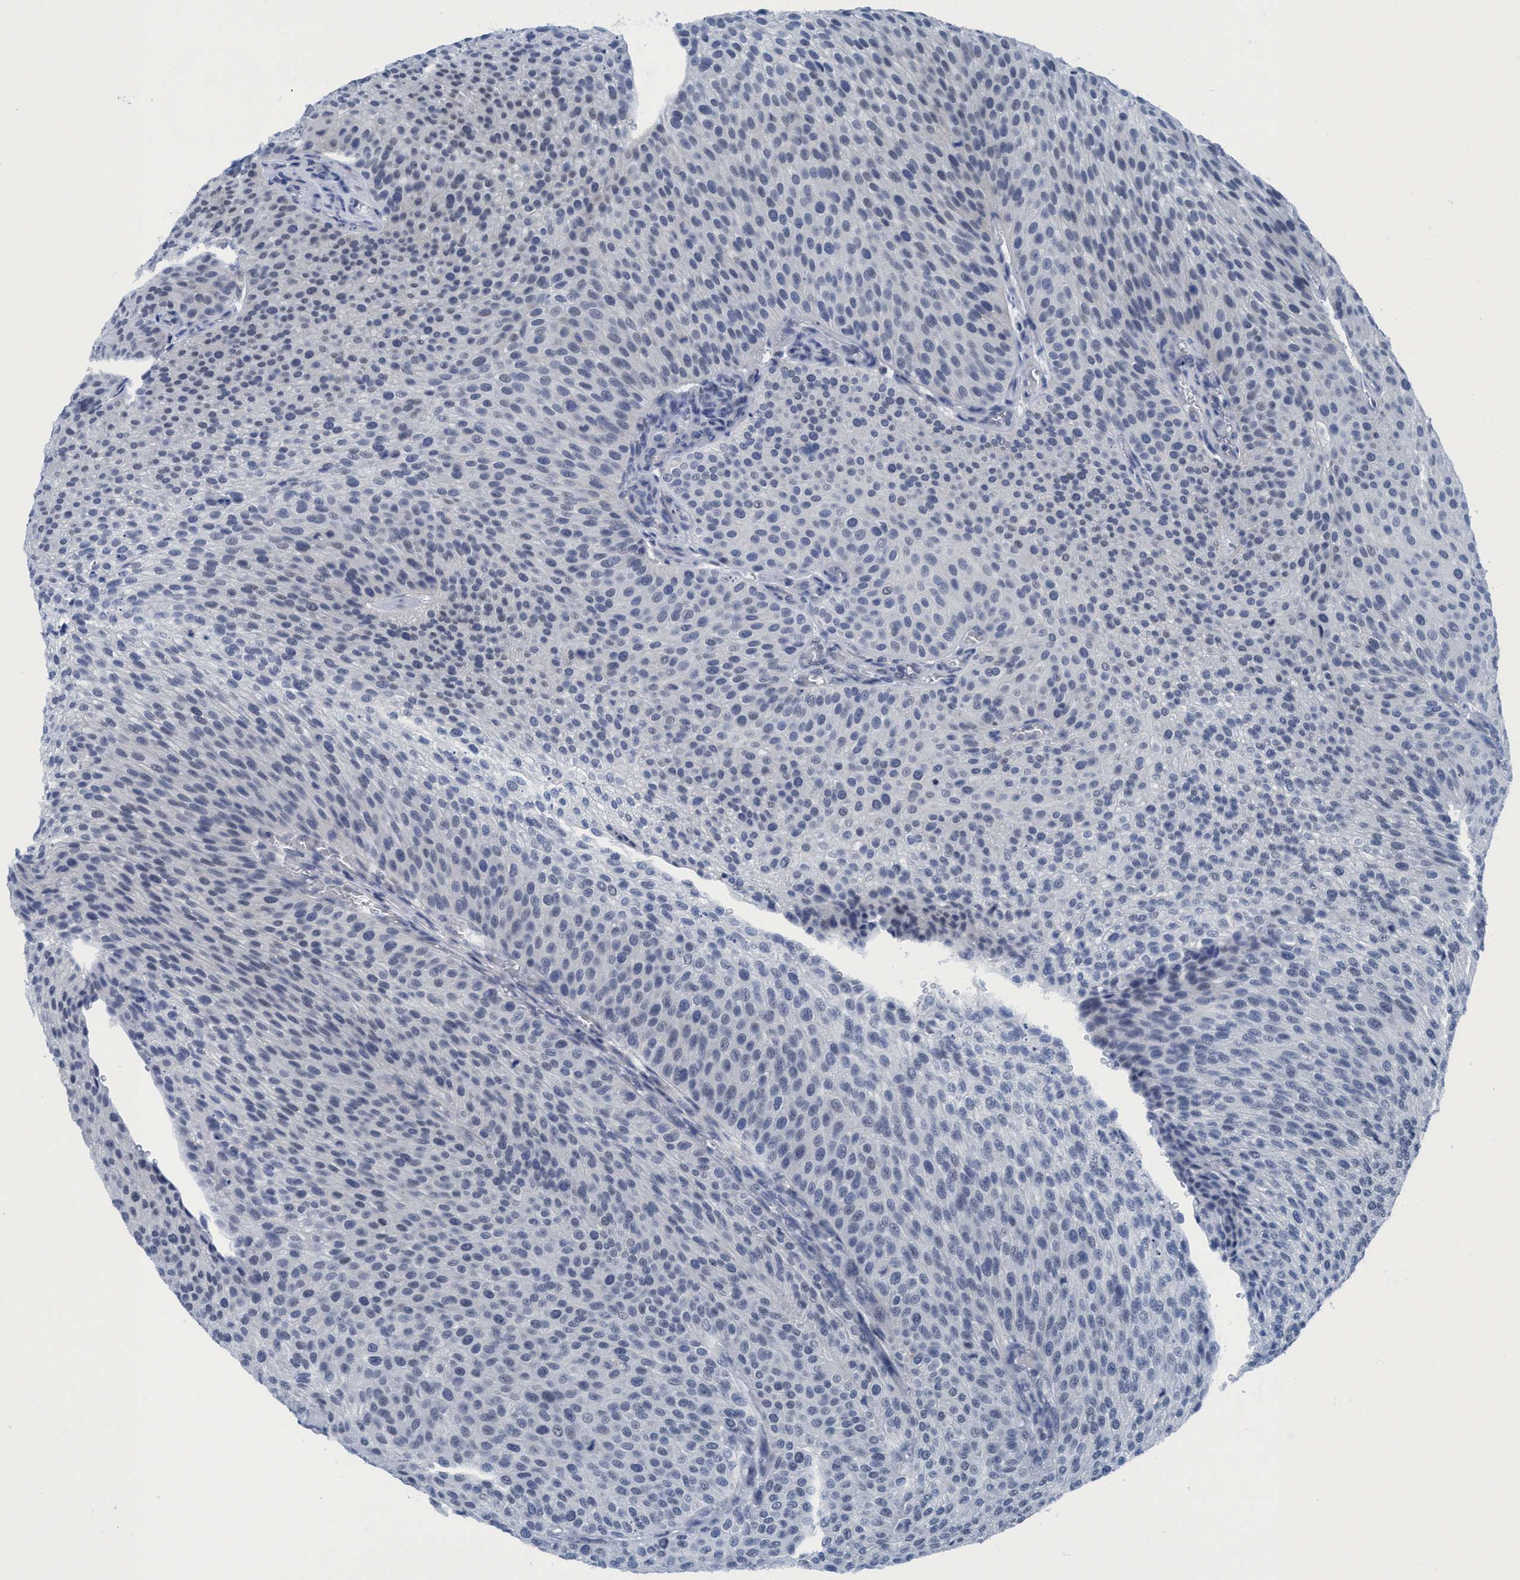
{"staining": {"intensity": "negative", "quantity": "none", "location": "none"}, "tissue": "urothelial cancer", "cell_type": "Tumor cells", "image_type": "cancer", "snomed": [{"axis": "morphology", "description": "Urothelial carcinoma, Low grade"}, {"axis": "topography", "description": "Smooth muscle"}, {"axis": "topography", "description": "Urinary bladder"}], "caption": "Urothelial cancer was stained to show a protein in brown. There is no significant positivity in tumor cells. (DAB (3,3'-diaminobenzidine) immunohistochemistry with hematoxylin counter stain).", "gene": "DNAI1", "patient": {"sex": "male", "age": 60}}